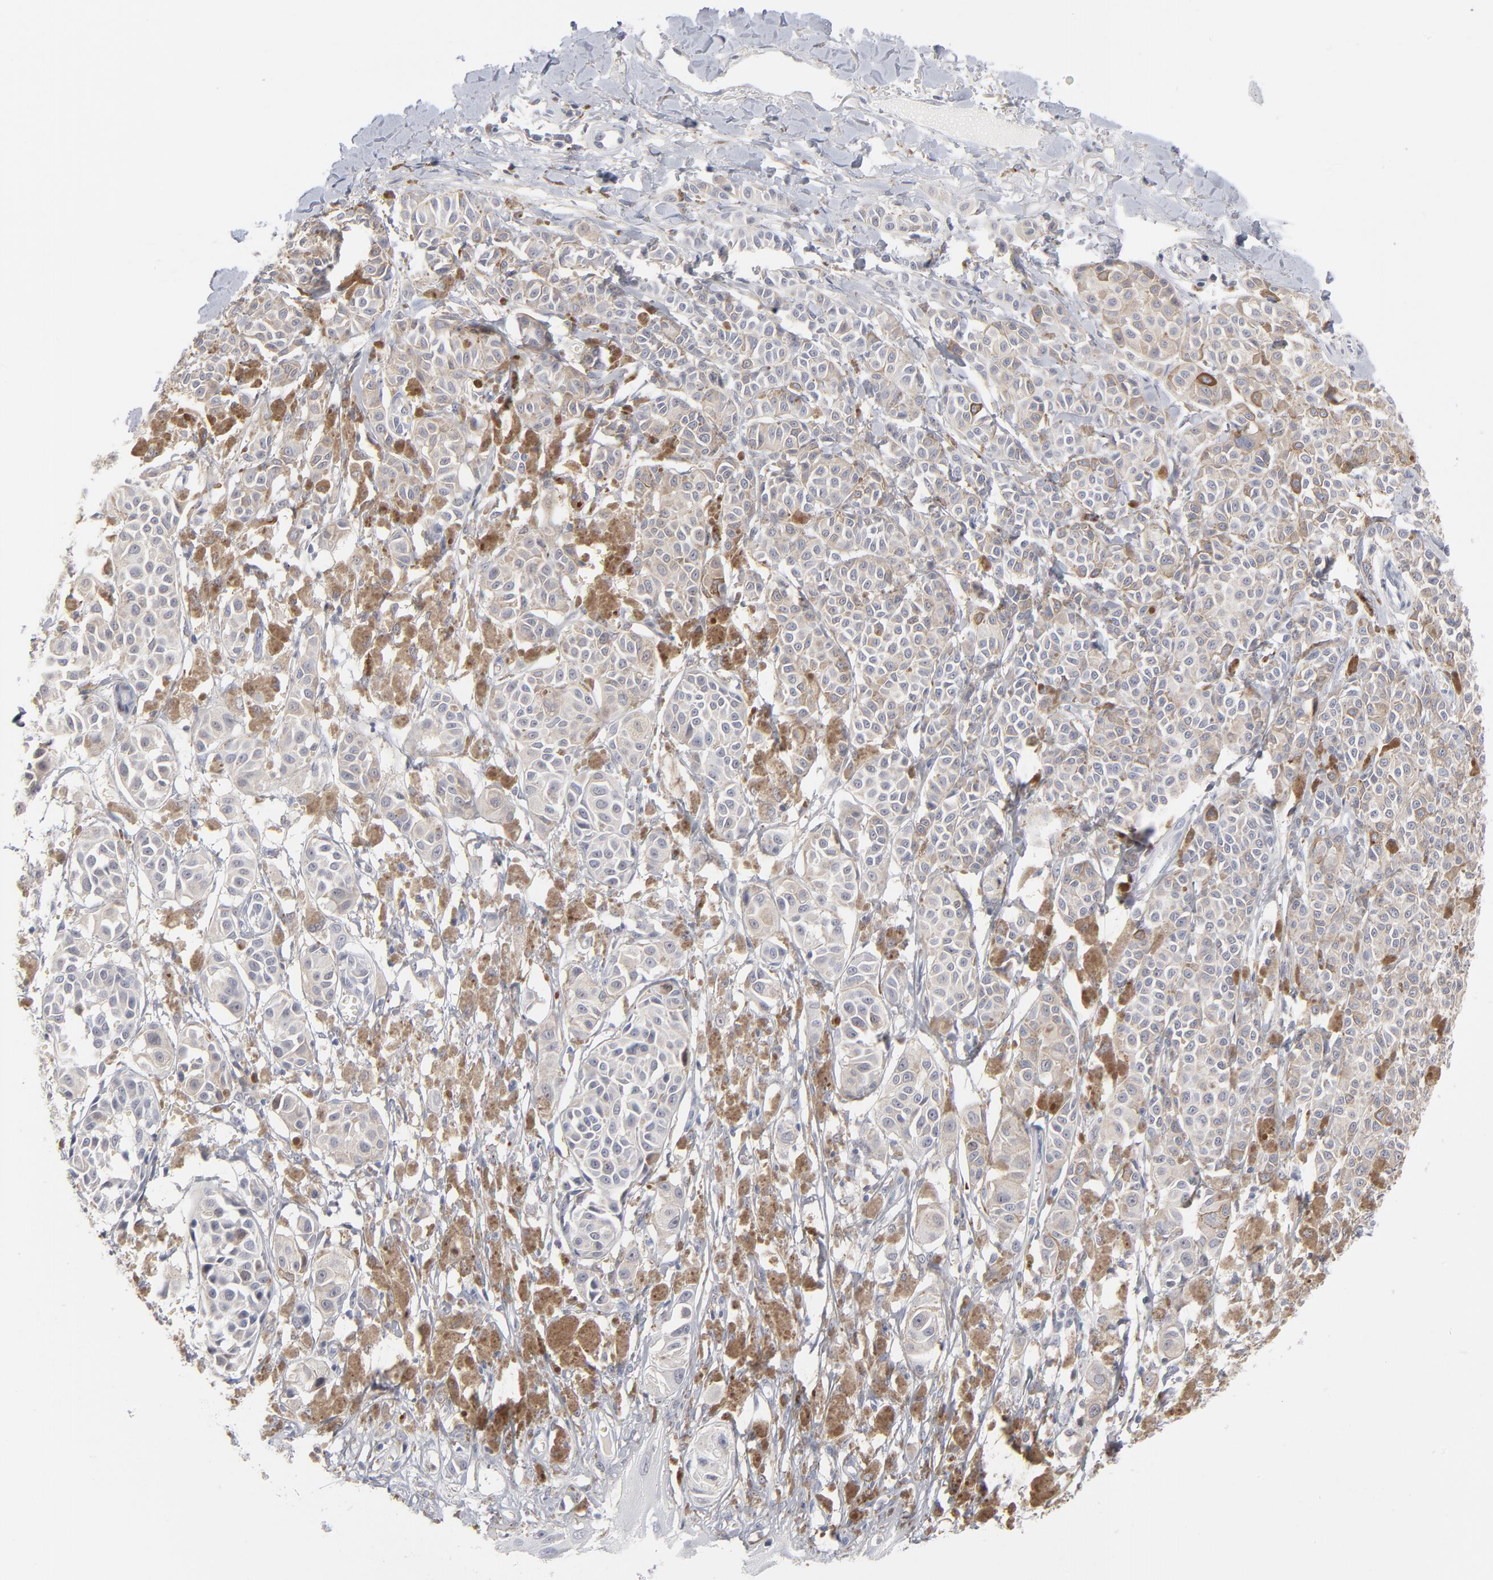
{"staining": {"intensity": "moderate", "quantity": "<25%", "location": "nuclear"}, "tissue": "melanoma", "cell_type": "Tumor cells", "image_type": "cancer", "snomed": [{"axis": "morphology", "description": "Malignant melanoma, NOS"}, {"axis": "topography", "description": "Skin"}], "caption": "DAB immunohistochemical staining of human malignant melanoma exhibits moderate nuclear protein staining in about <25% of tumor cells. (DAB = brown stain, brightfield microscopy at high magnification).", "gene": "AURKA", "patient": {"sex": "male", "age": 76}}